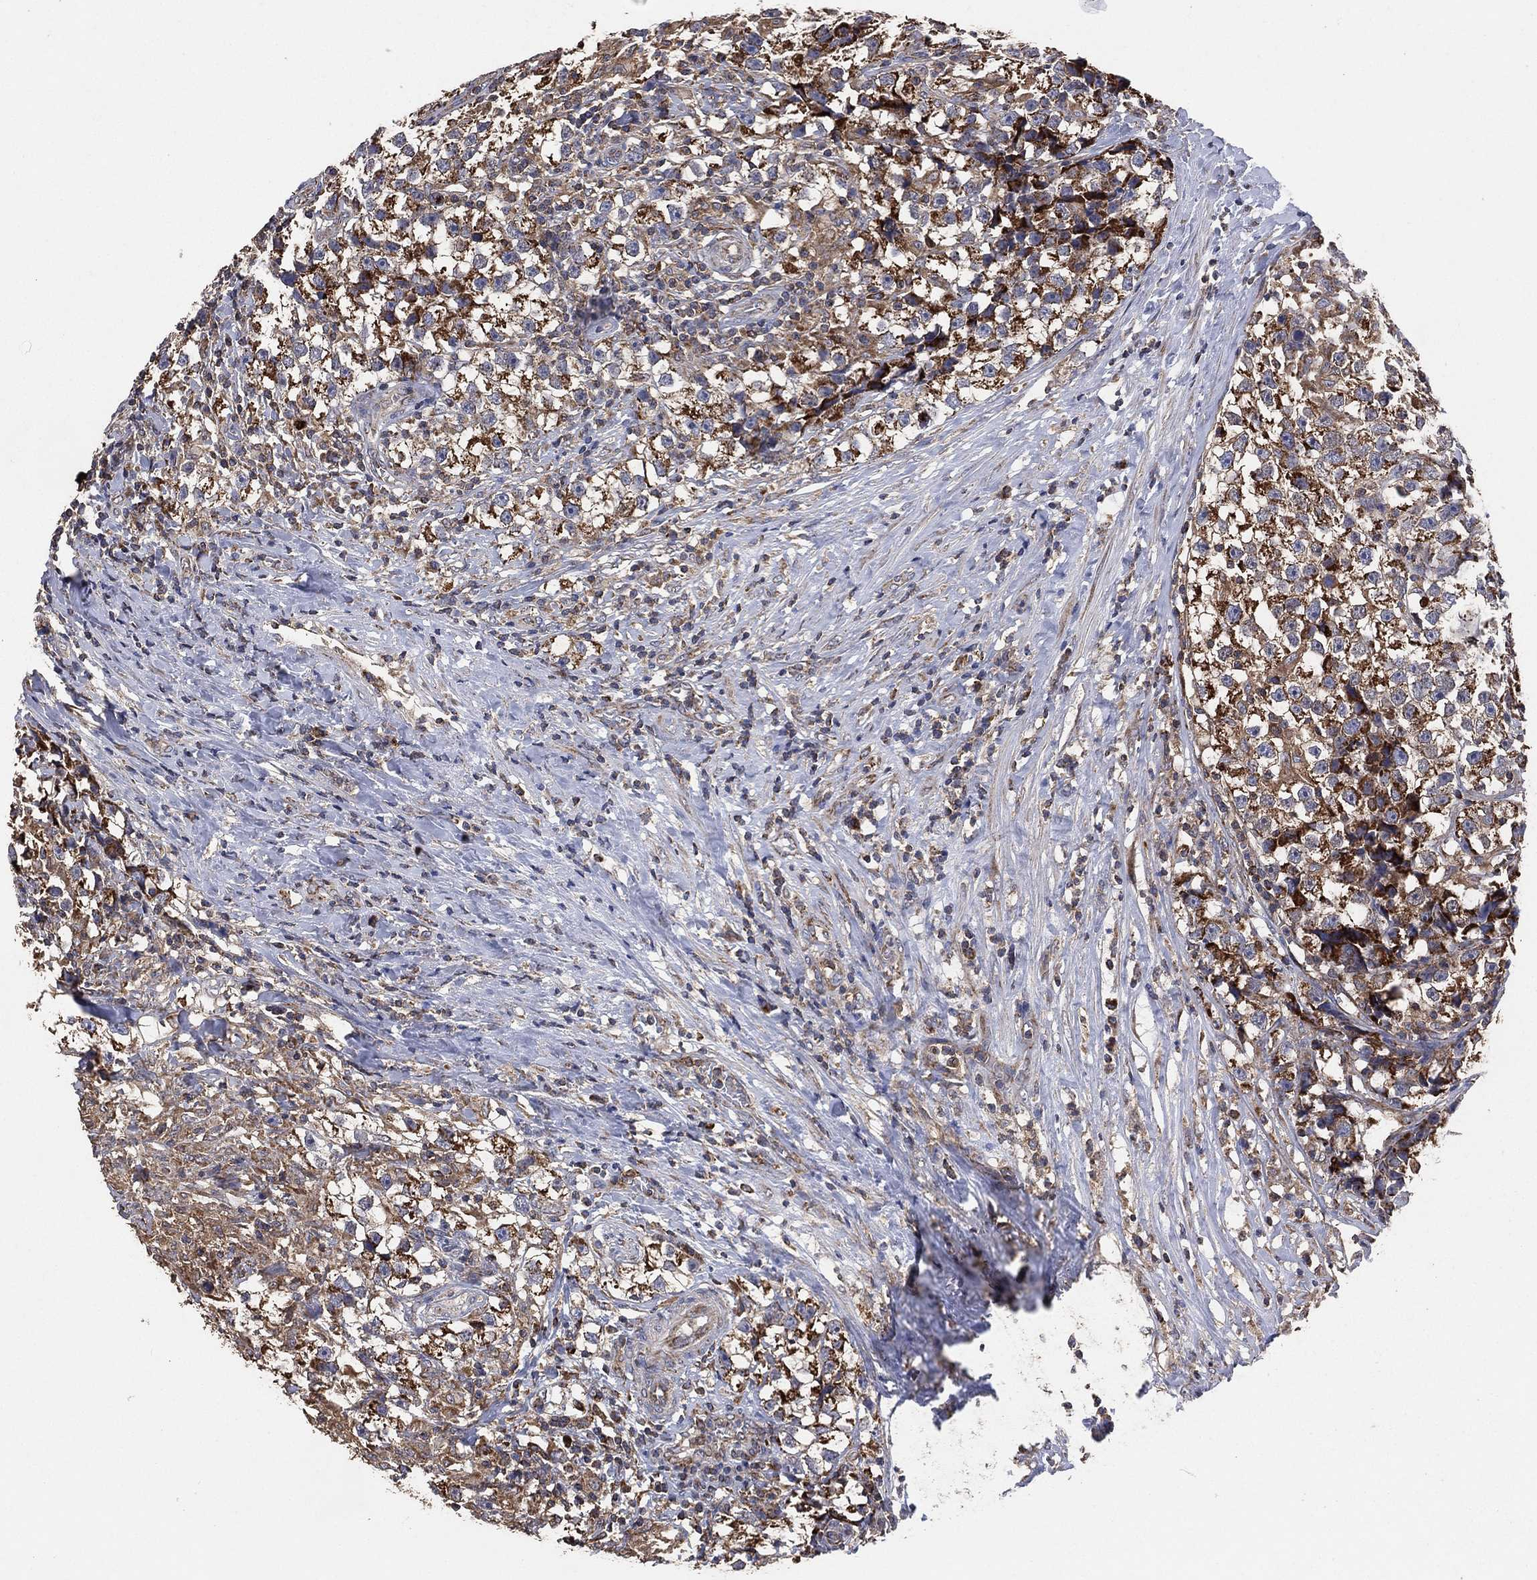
{"staining": {"intensity": "strong", "quantity": "<25%", "location": "cytoplasmic/membranous"}, "tissue": "testis cancer", "cell_type": "Tumor cells", "image_type": "cancer", "snomed": [{"axis": "morphology", "description": "Seminoma, NOS"}, {"axis": "topography", "description": "Testis"}], "caption": "Seminoma (testis) stained with DAB IHC displays medium levels of strong cytoplasmic/membranous expression in about <25% of tumor cells.", "gene": "LIMD1", "patient": {"sex": "male", "age": 46}}